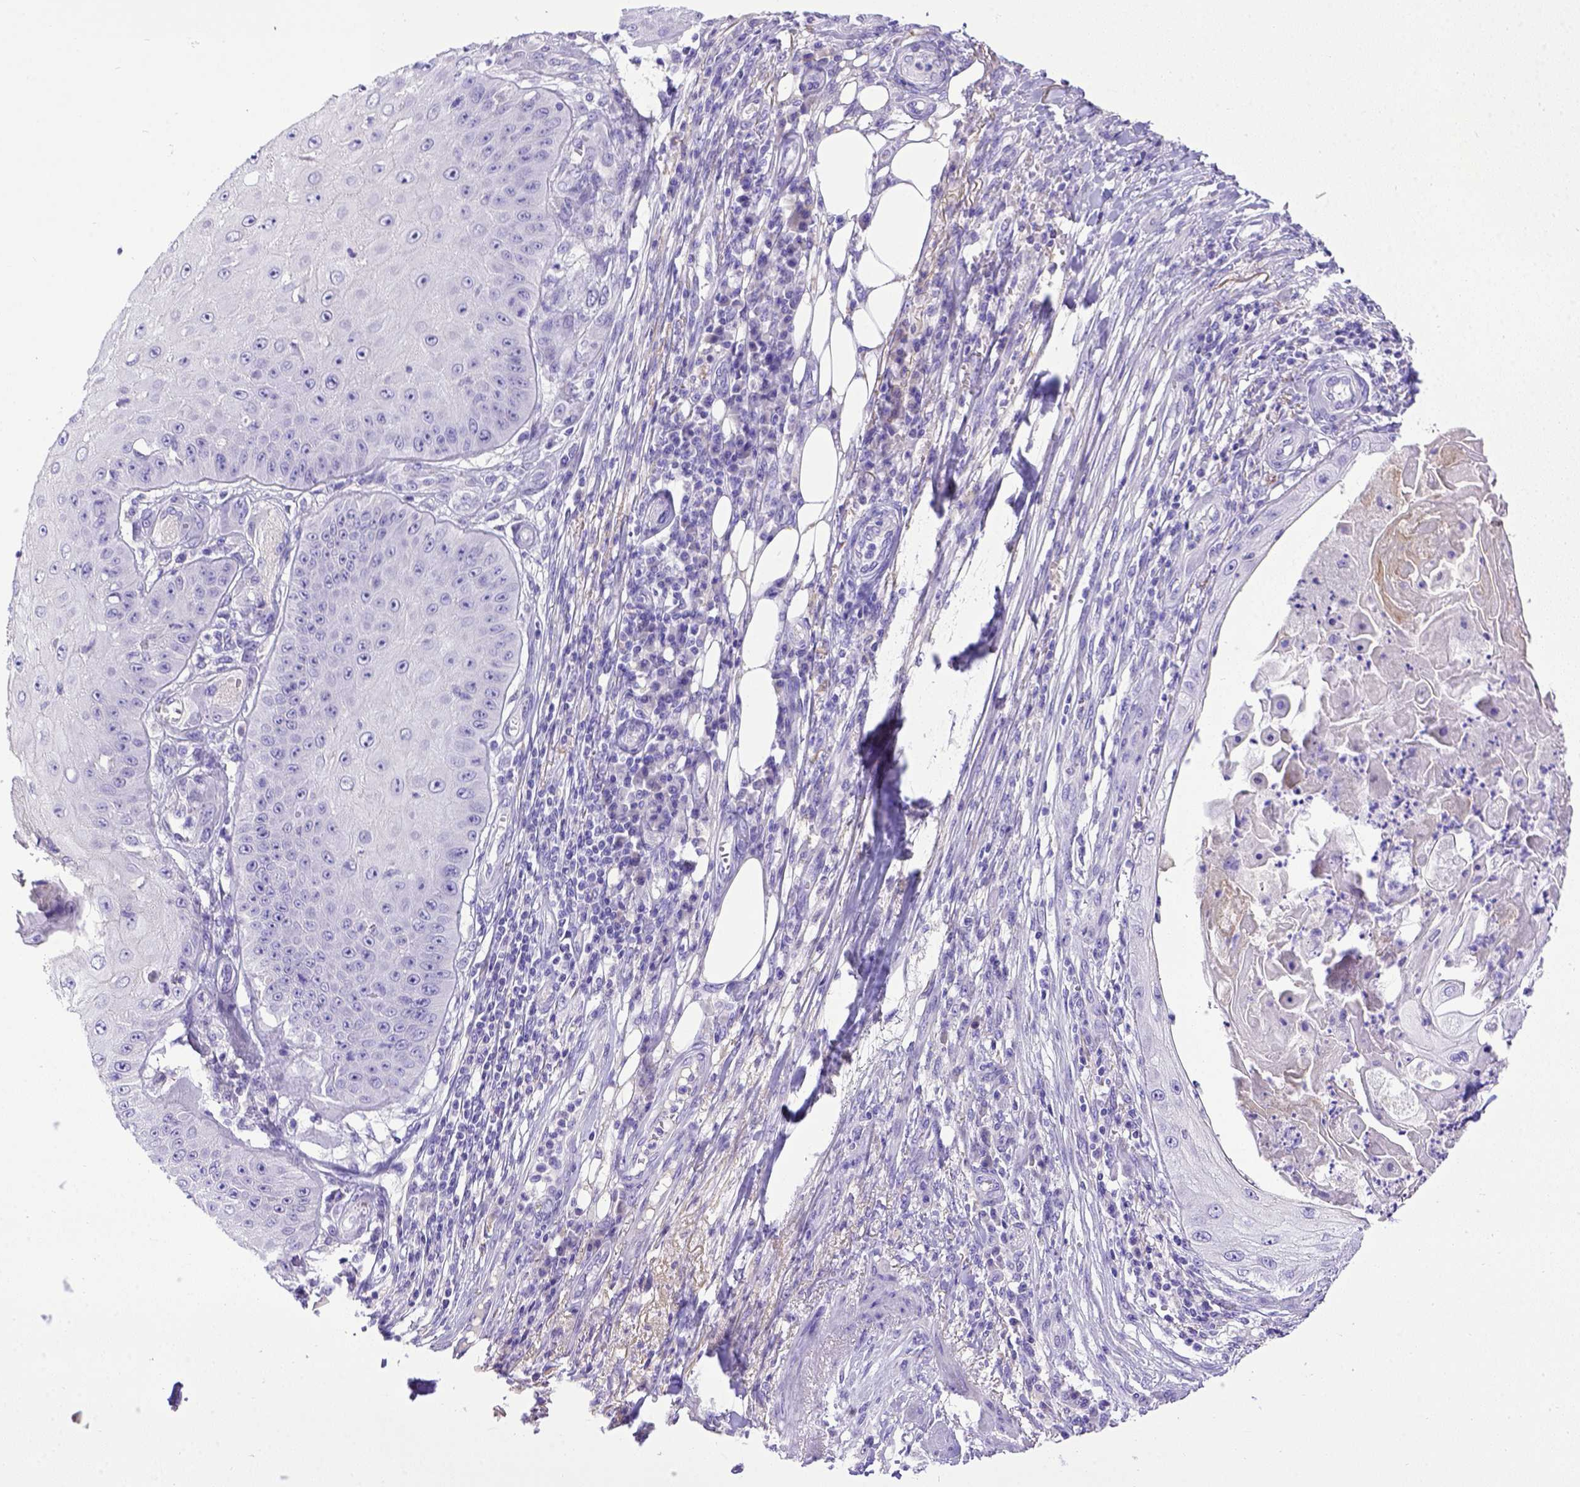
{"staining": {"intensity": "negative", "quantity": "none", "location": "none"}, "tissue": "skin cancer", "cell_type": "Tumor cells", "image_type": "cancer", "snomed": [{"axis": "morphology", "description": "Squamous cell carcinoma, NOS"}, {"axis": "topography", "description": "Skin"}], "caption": "There is no significant positivity in tumor cells of skin squamous cell carcinoma.", "gene": "BTN1A1", "patient": {"sex": "male", "age": 70}}